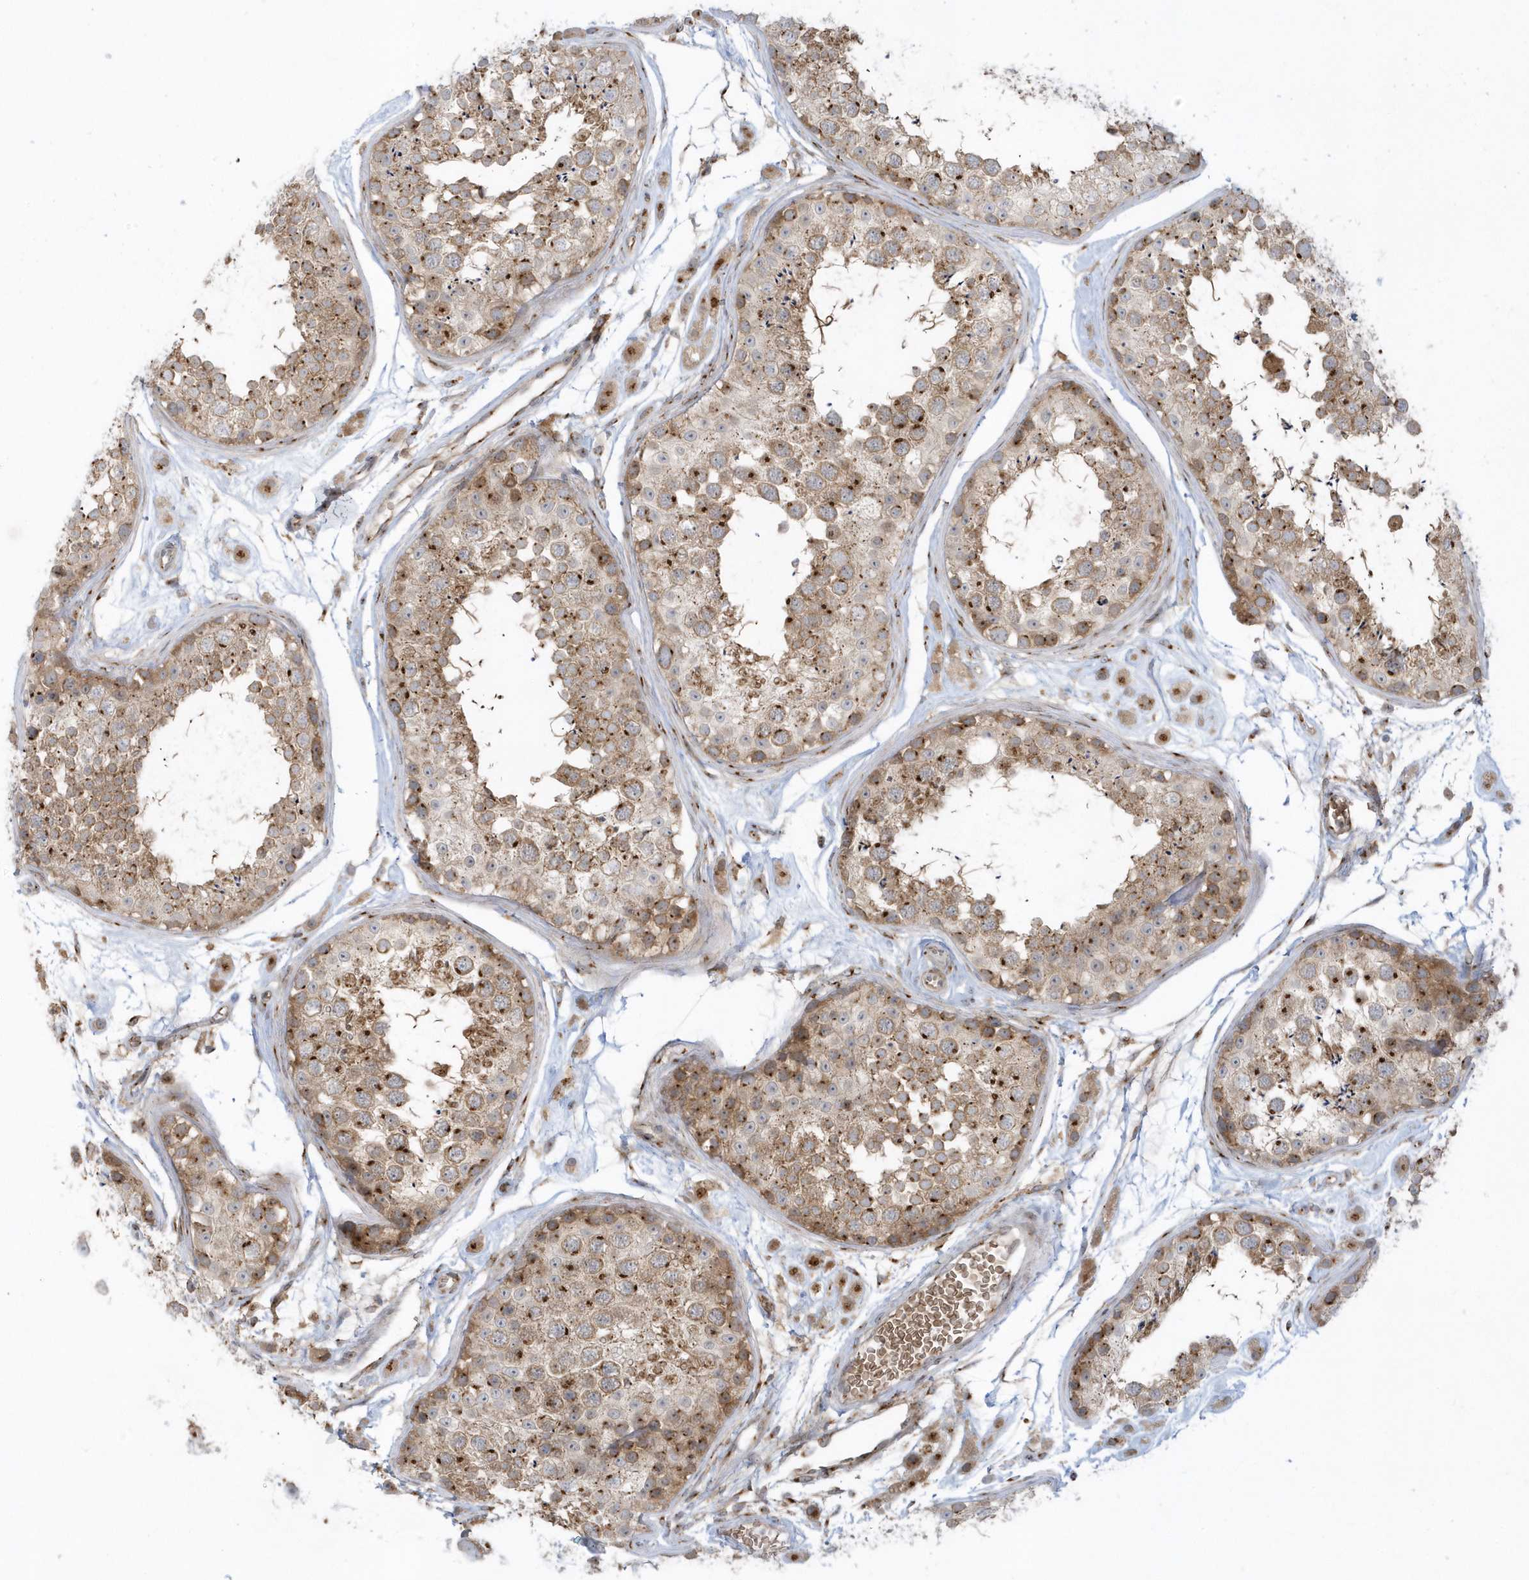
{"staining": {"intensity": "moderate", "quantity": ">75%", "location": "cytoplasmic/membranous"}, "tissue": "testis", "cell_type": "Cells in seminiferous ducts", "image_type": "normal", "snomed": [{"axis": "morphology", "description": "Normal tissue, NOS"}, {"axis": "topography", "description": "Testis"}], "caption": "Immunohistochemical staining of normal human testis exhibits >75% levels of moderate cytoplasmic/membranous protein expression in about >75% of cells in seminiferous ducts.", "gene": "RPP40", "patient": {"sex": "male", "age": 25}}